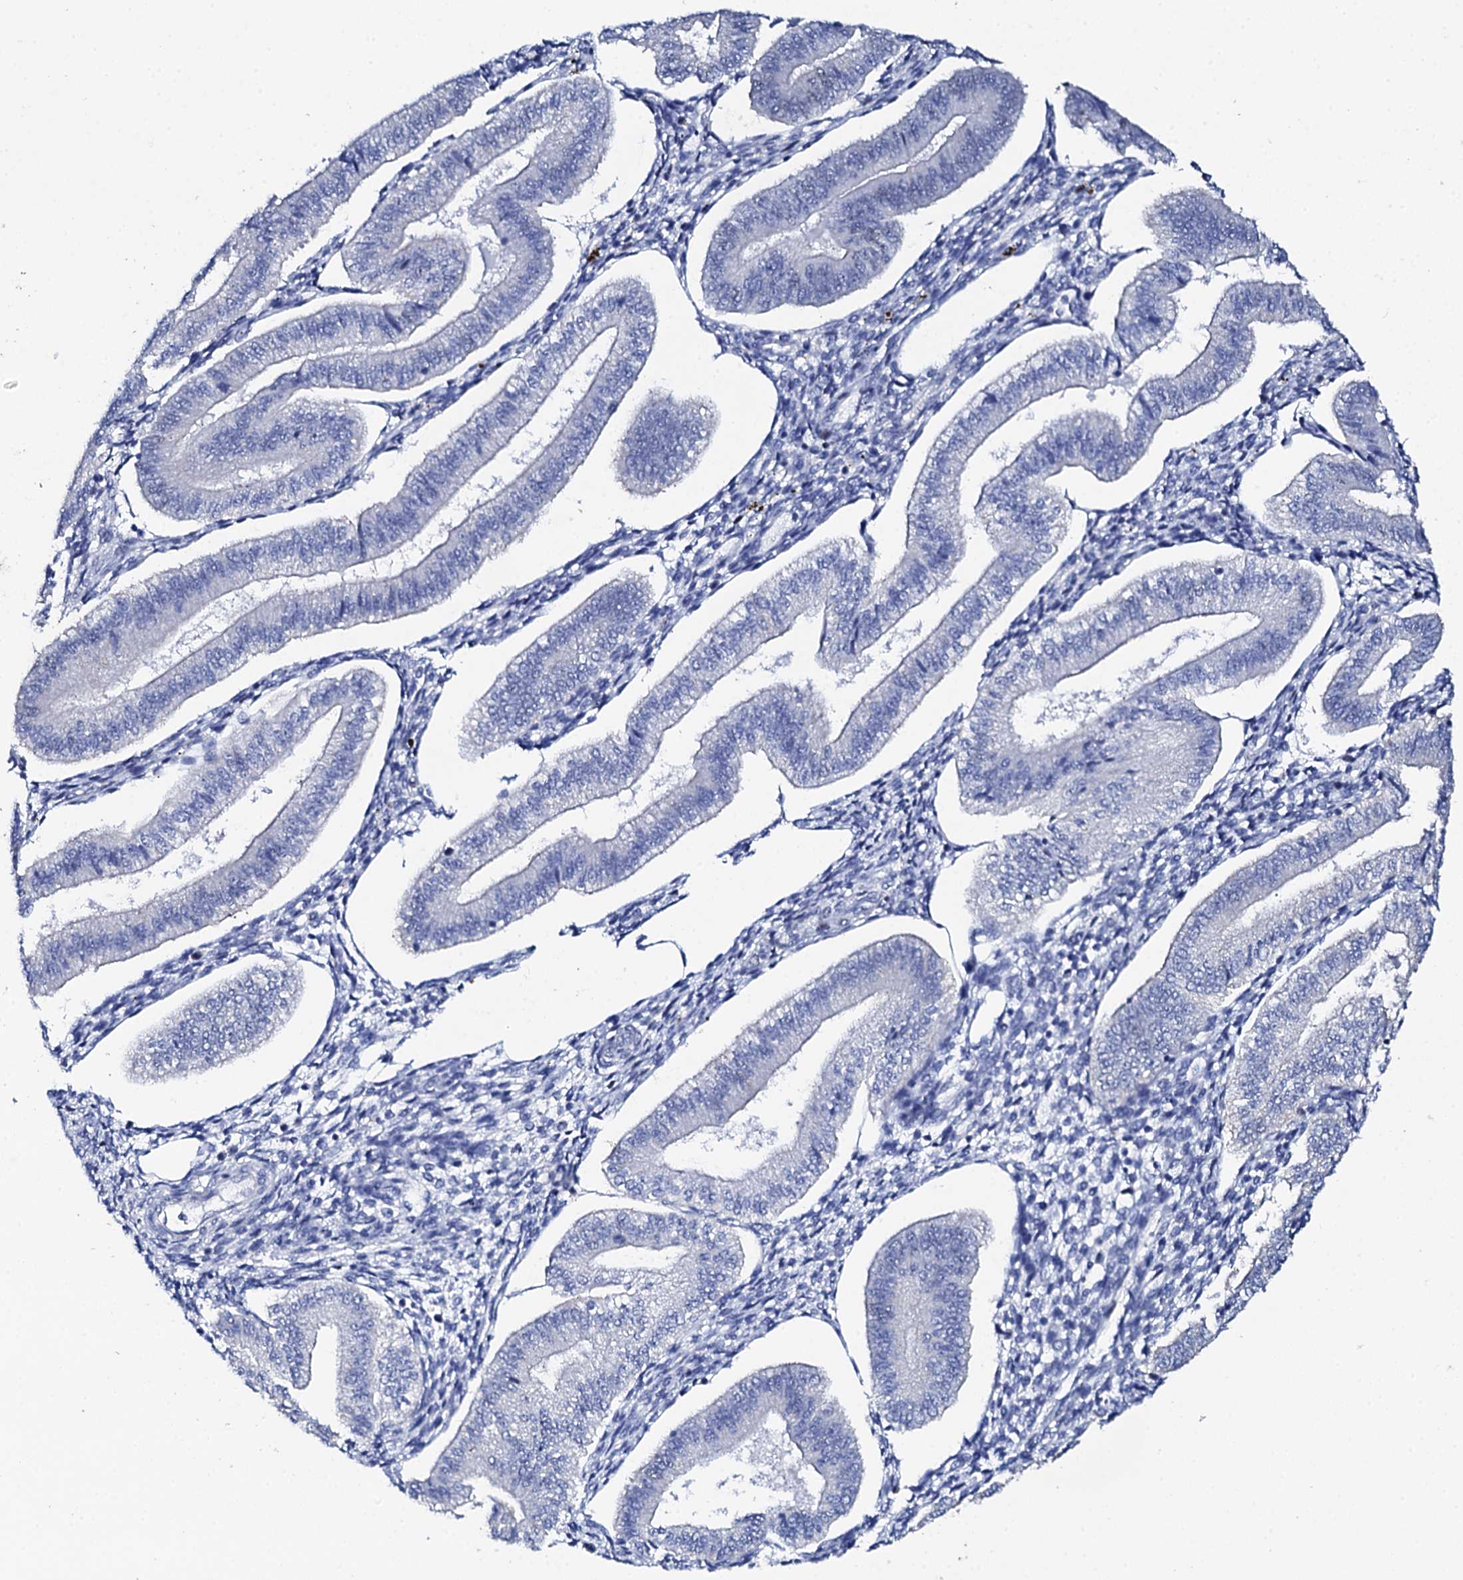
{"staining": {"intensity": "negative", "quantity": "none", "location": "none"}, "tissue": "endometrium", "cell_type": "Cells in endometrial stroma", "image_type": "normal", "snomed": [{"axis": "morphology", "description": "Normal tissue, NOS"}, {"axis": "topography", "description": "Endometrium"}], "caption": "High magnification brightfield microscopy of normal endometrium stained with DAB (3,3'-diaminobenzidine) (brown) and counterstained with hematoxylin (blue): cells in endometrial stroma show no significant staining. (Immunohistochemistry (ihc), brightfield microscopy, high magnification).", "gene": "NUDT13", "patient": {"sex": "female", "age": 34}}